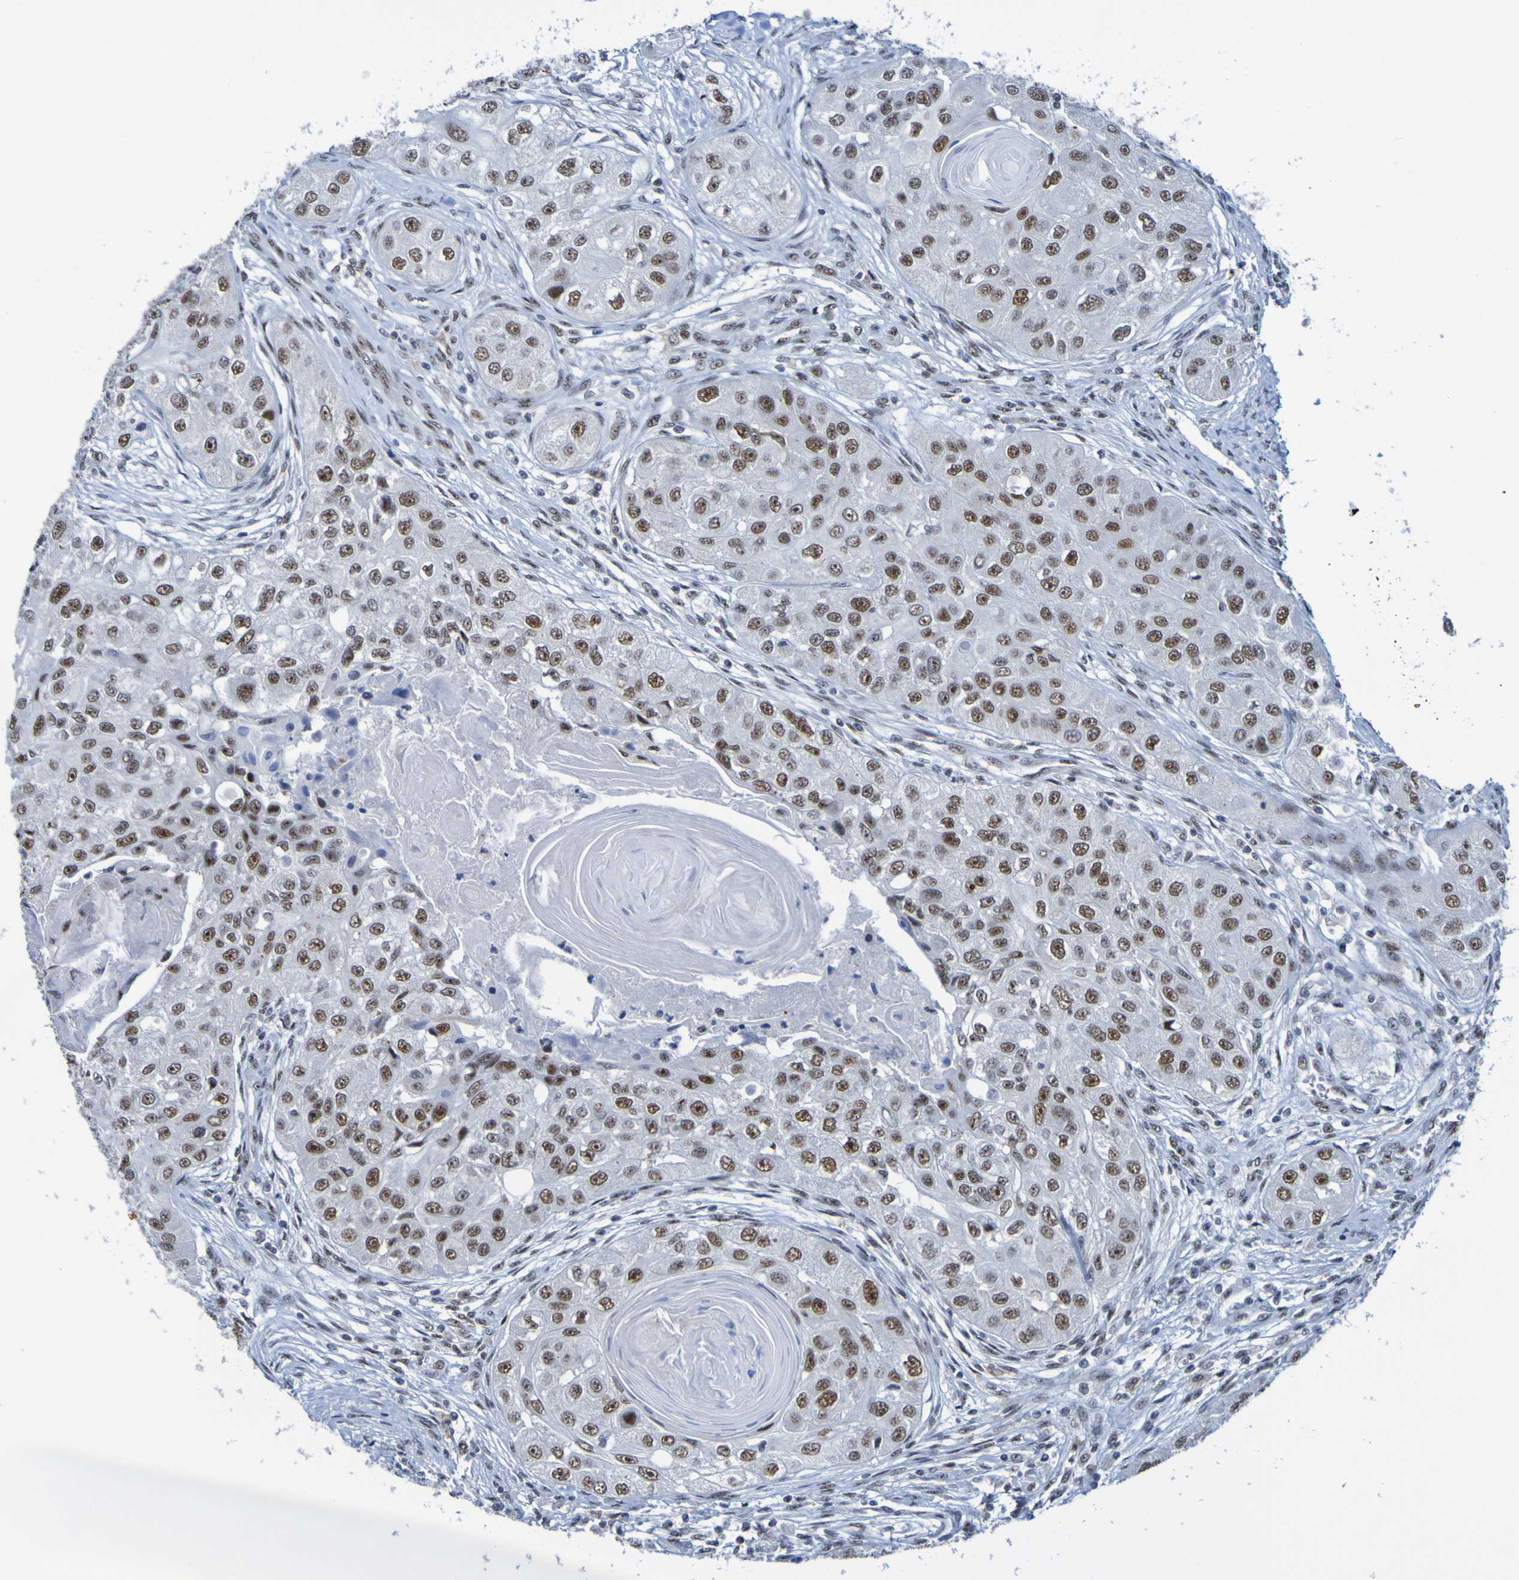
{"staining": {"intensity": "moderate", "quantity": "25%-75%", "location": "nuclear"}, "tissue": "head and neck cancer", "cell_type": "Tumor cells", "image_type": "cancer", "snomed": [{"axis": "morphology", "description": "Normal tissue, NOS"}, {"axis": "morphology", "description": "Squamous cell carcinoma, NOS"}, {"axis": "topography", "description": "Skeletal muscle"}, {"axis": "topography", "description": "Head-Neck"}], "caption": "Human squamous cell carcinoma (head and neck) stained with a protein marker shows moderate staining in tumor cells.", "gene": "CDC5L", "patient": {"sex": "male", "age": 51}}